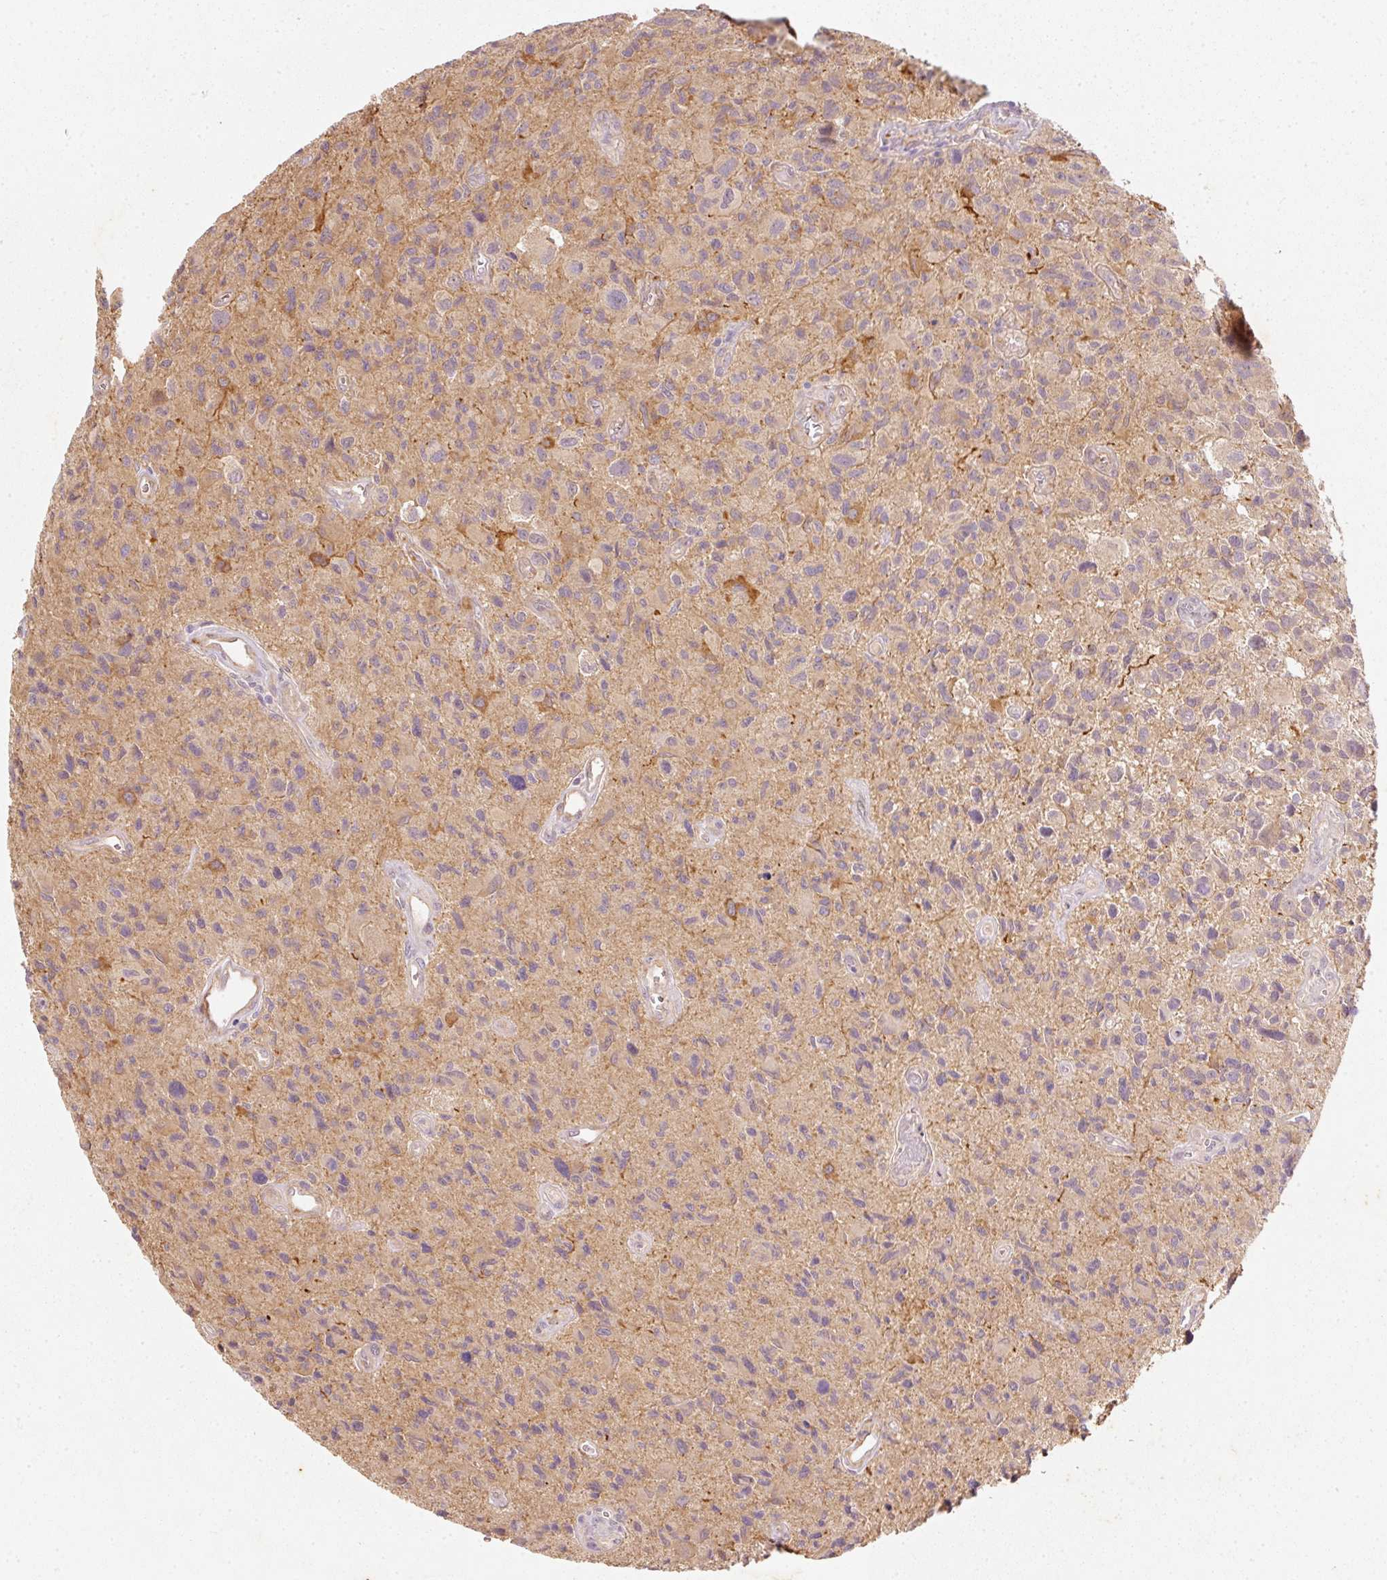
{"staining": {"intensity": "negative", "quantity": "none", "location": "none"}, "tissue": "glioma", "cell_type": "Tumor cells", "image_type": "cancer", "snomed": [{"axis": "morphology", "description": "Glioma, malignant, High grade"}, {"axis": "topography", "description": "Brain"}], "caption": "Image shows no significant protein positivity in tumor cells of glioma.", "gene": "RGL2", "patient": {"sex": "male", "age": 76}}